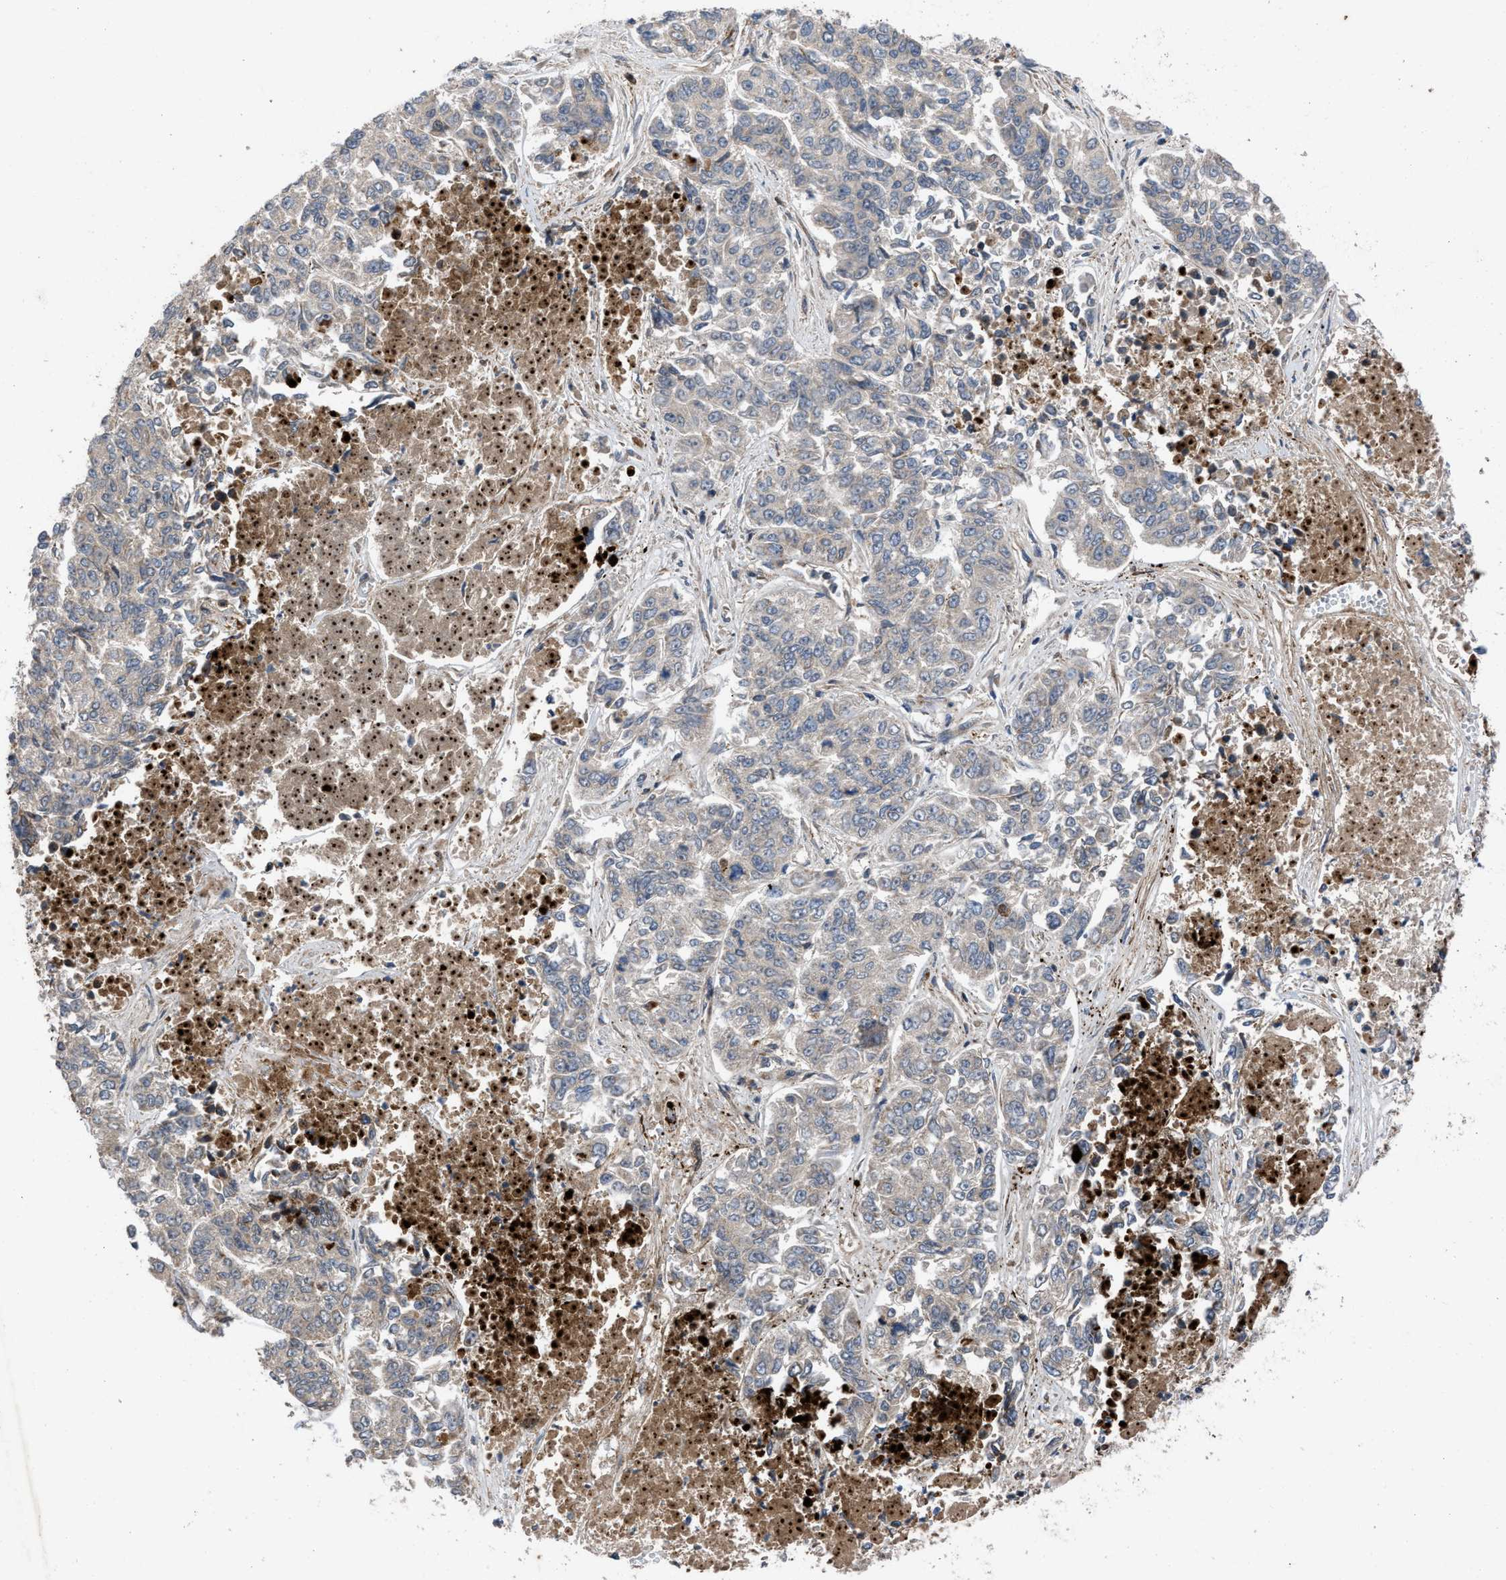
{"staining": {"intensity": "weak", "quantity": "<25%", "location": "cytoplasmic/membranous"}, "tissue": "lung cancer", "cell_type": "Tumor cells", "image_type": "cancer", "snomed": [{"axis": "morphology", "description": "Adenocarcinoma, NOS"}, {"axis": "topography", "description": "Lung"}], "caption": "Tumor cells are negative for protein expression in human adenocarcinoma (lung). Brightfield microscopy of IHC stained with DAB (brown) and hematoxylin (blue), captured at high magnification.", "gene": "AP3M2", "patient": {"sex": "male", "age": 84}}